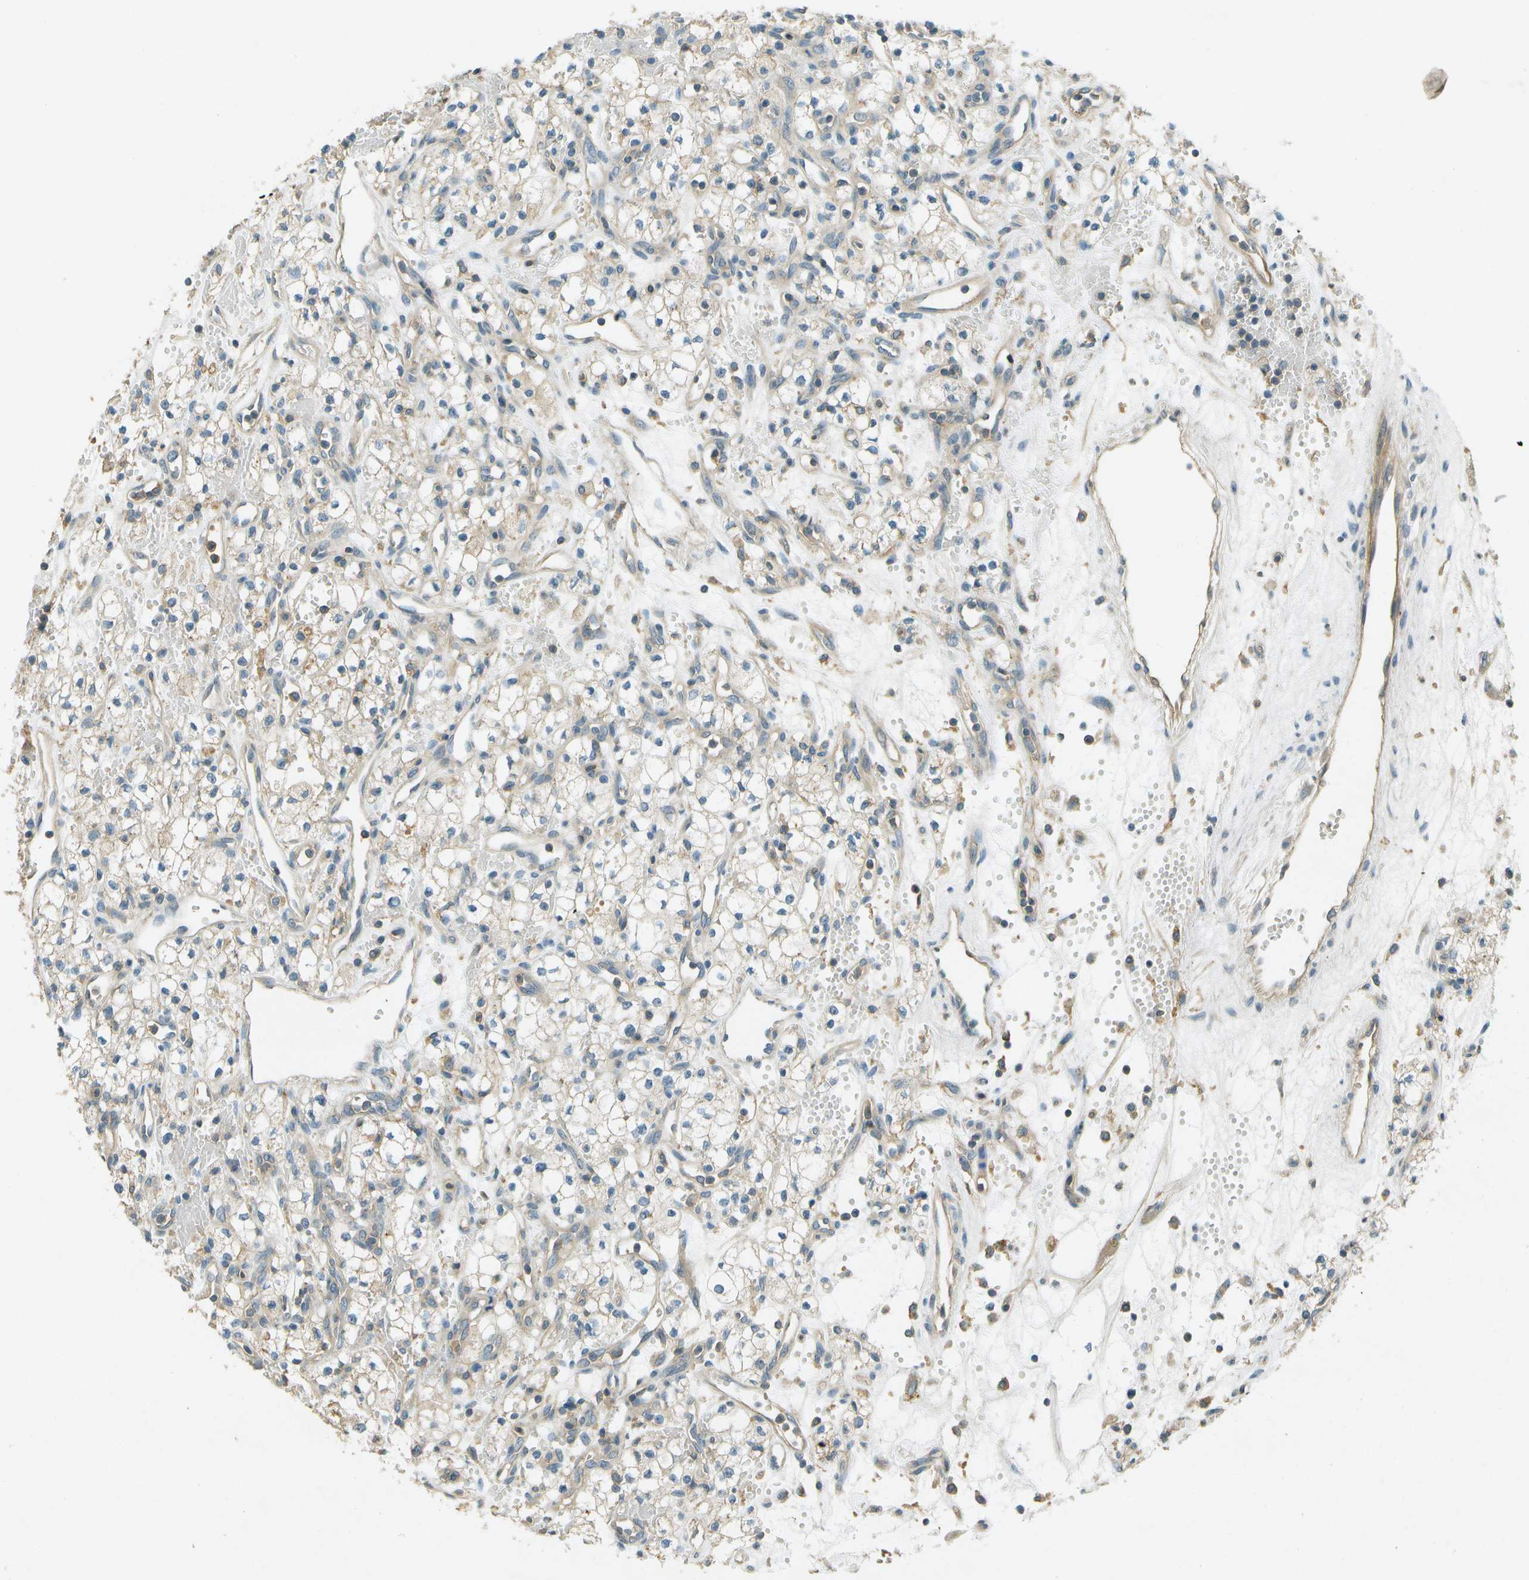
{"staining": {"intensity": "weak", "quantity": ">75%", "location": "cytoplasmic/membranous"}, "tissue": "renal cancer", "cell_type": "Tumor cells", "image_type": "cancer", "snomed": [{"axis": "morphology", "description": "Adenocarcinoma, NOS"}, {"axis": "topography", "description": "Kidney"}], "caption": "This is a histology image of immunohistochemistry staining of renal adenocarcinoma, which shows weak staining in the cytoplasmic/membranous of tumor cells.", "gene": "NUDT4", "patient": {"sex": "male", "age": 59}}